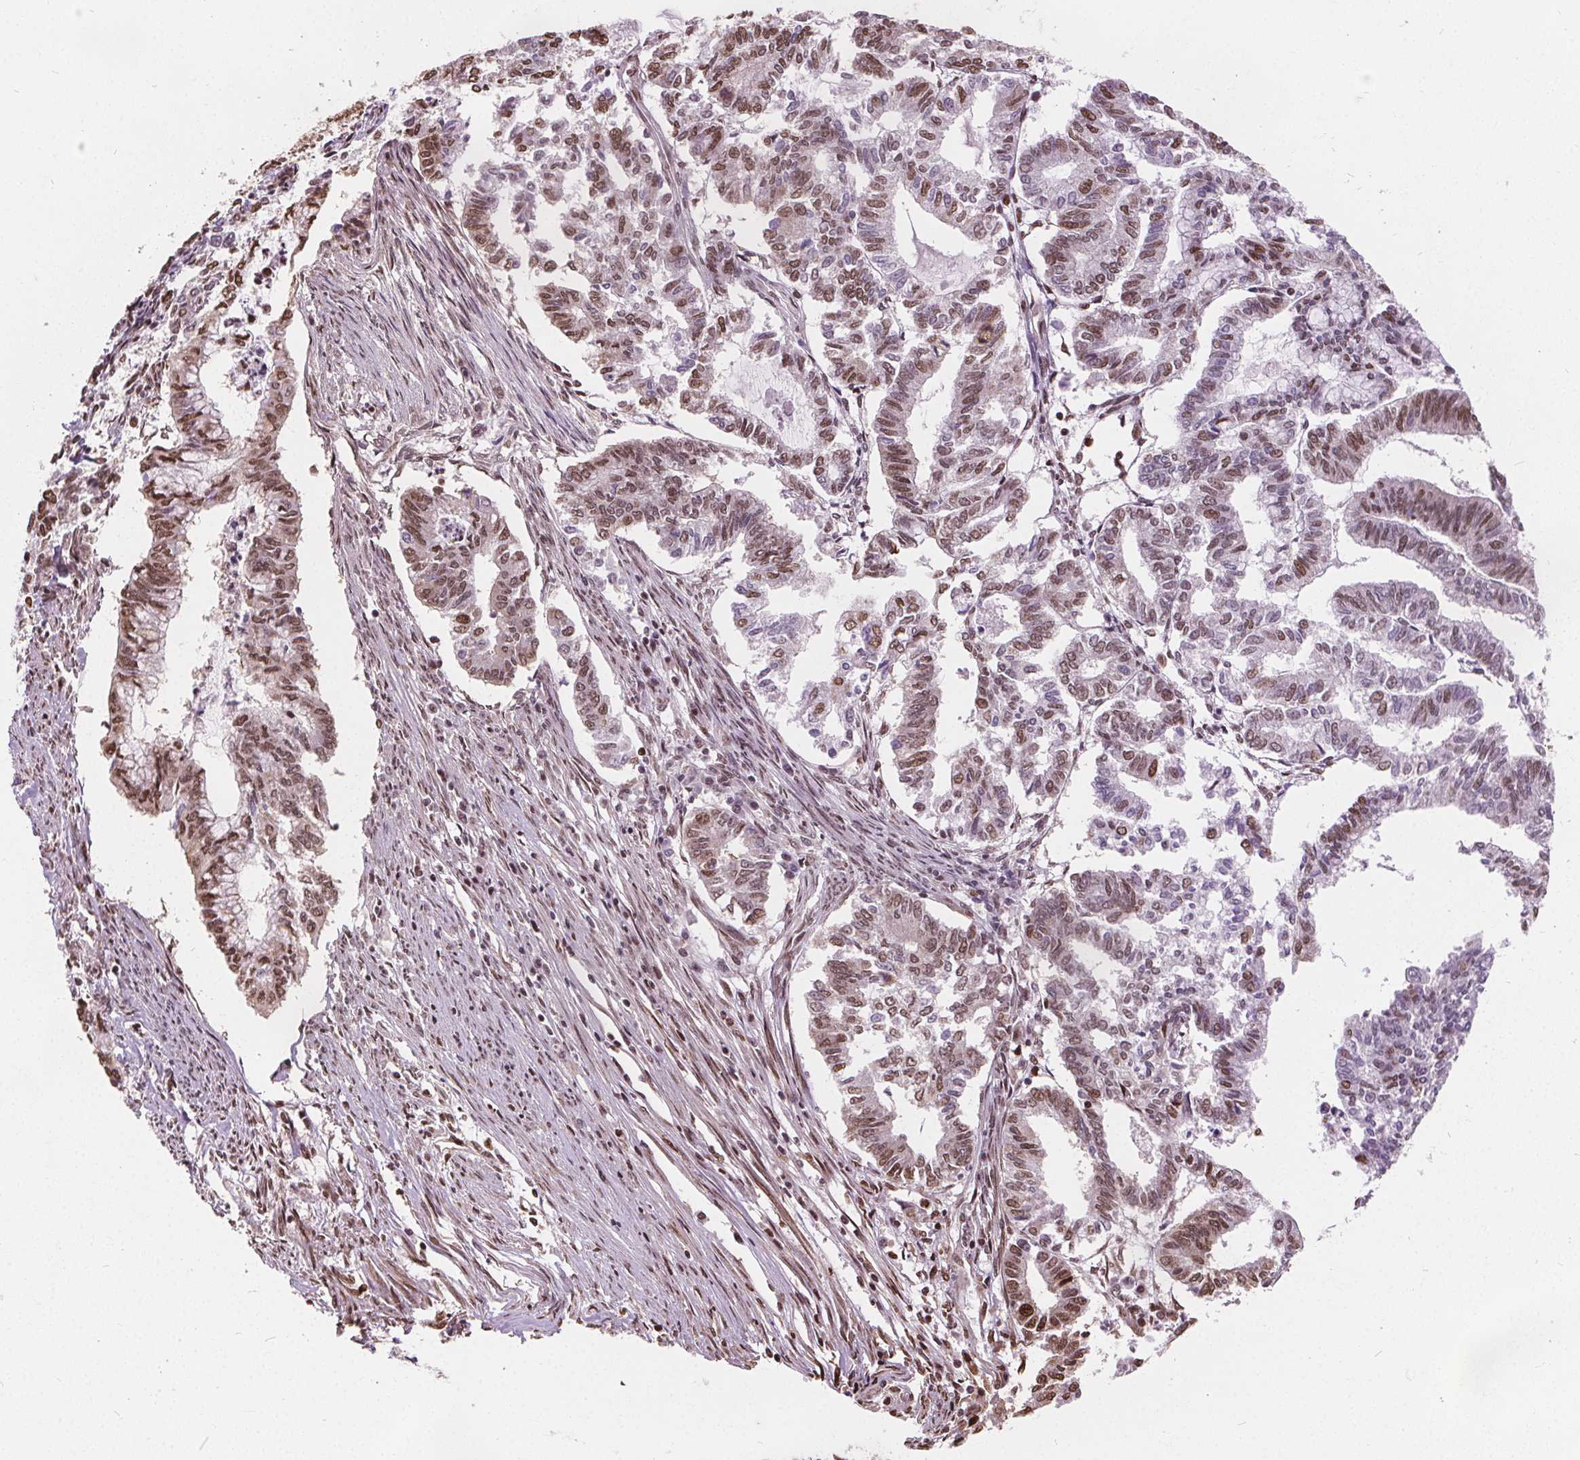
{"staining": {"intensity": "moderate", "quantity": "25%-75%", "location": "nuclear"}, "tissue": "endometrial cancer", "cell_type": "Tumor cells", "image_type": "cancer", "snomed": [{"axis": "morphology", "description": "Adenocarcinoma, NOS"}, {"axis": "topography", "description": "Endometrium"}], "caption": "This photomicrograph exhibits immunohistochemistry (IHC) staining of endometrial cancer (adenocarcinoma), with medium moderate nuclear expression in approximately 25%-75% of tumor cells.", "gene": "ISLR2", "patient": {"sex": "female", "age": 79}}